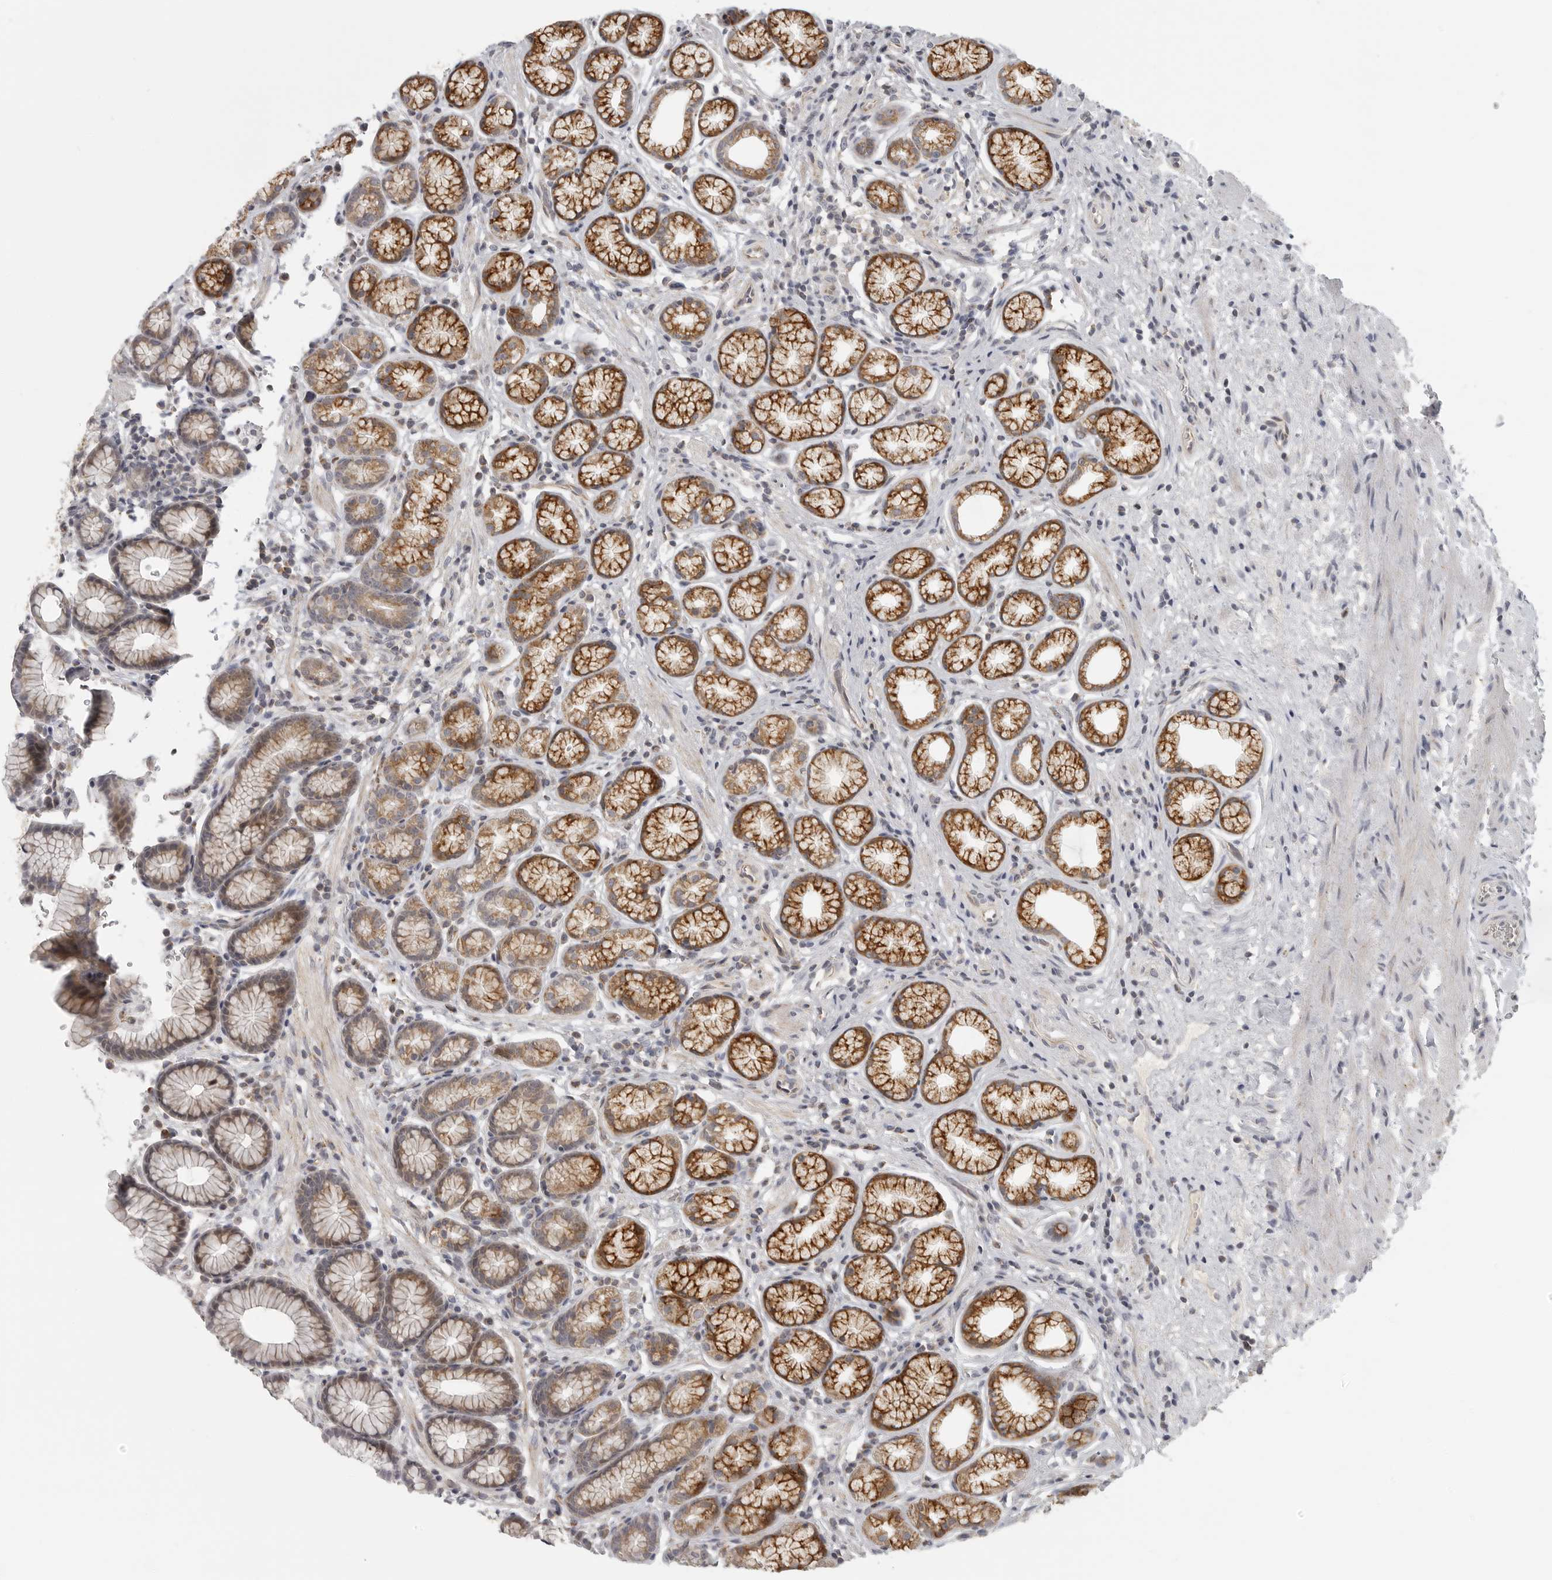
{"staining": {"intensity": "strong", "quantity": "25%-75%", "location": "cytoplasmic/membranous"}, "tissue": "stomach", "cell_type": "Glandular cells", "image_type": "normal", "snomed": [{"axis": "morphology", "description": "Normal tissue, NOS"}, {"axis": "topography", "description": "Stomach"}], "caption": "This image exhibits immunohistochemistry (IHC) staining of benign stomach, with high strong cytoplasmic/membranous positivity in approximately 25%-75% of glandular cells.", "gene": "RXFP3", "patient": {"sex": "male", "age": 42}}